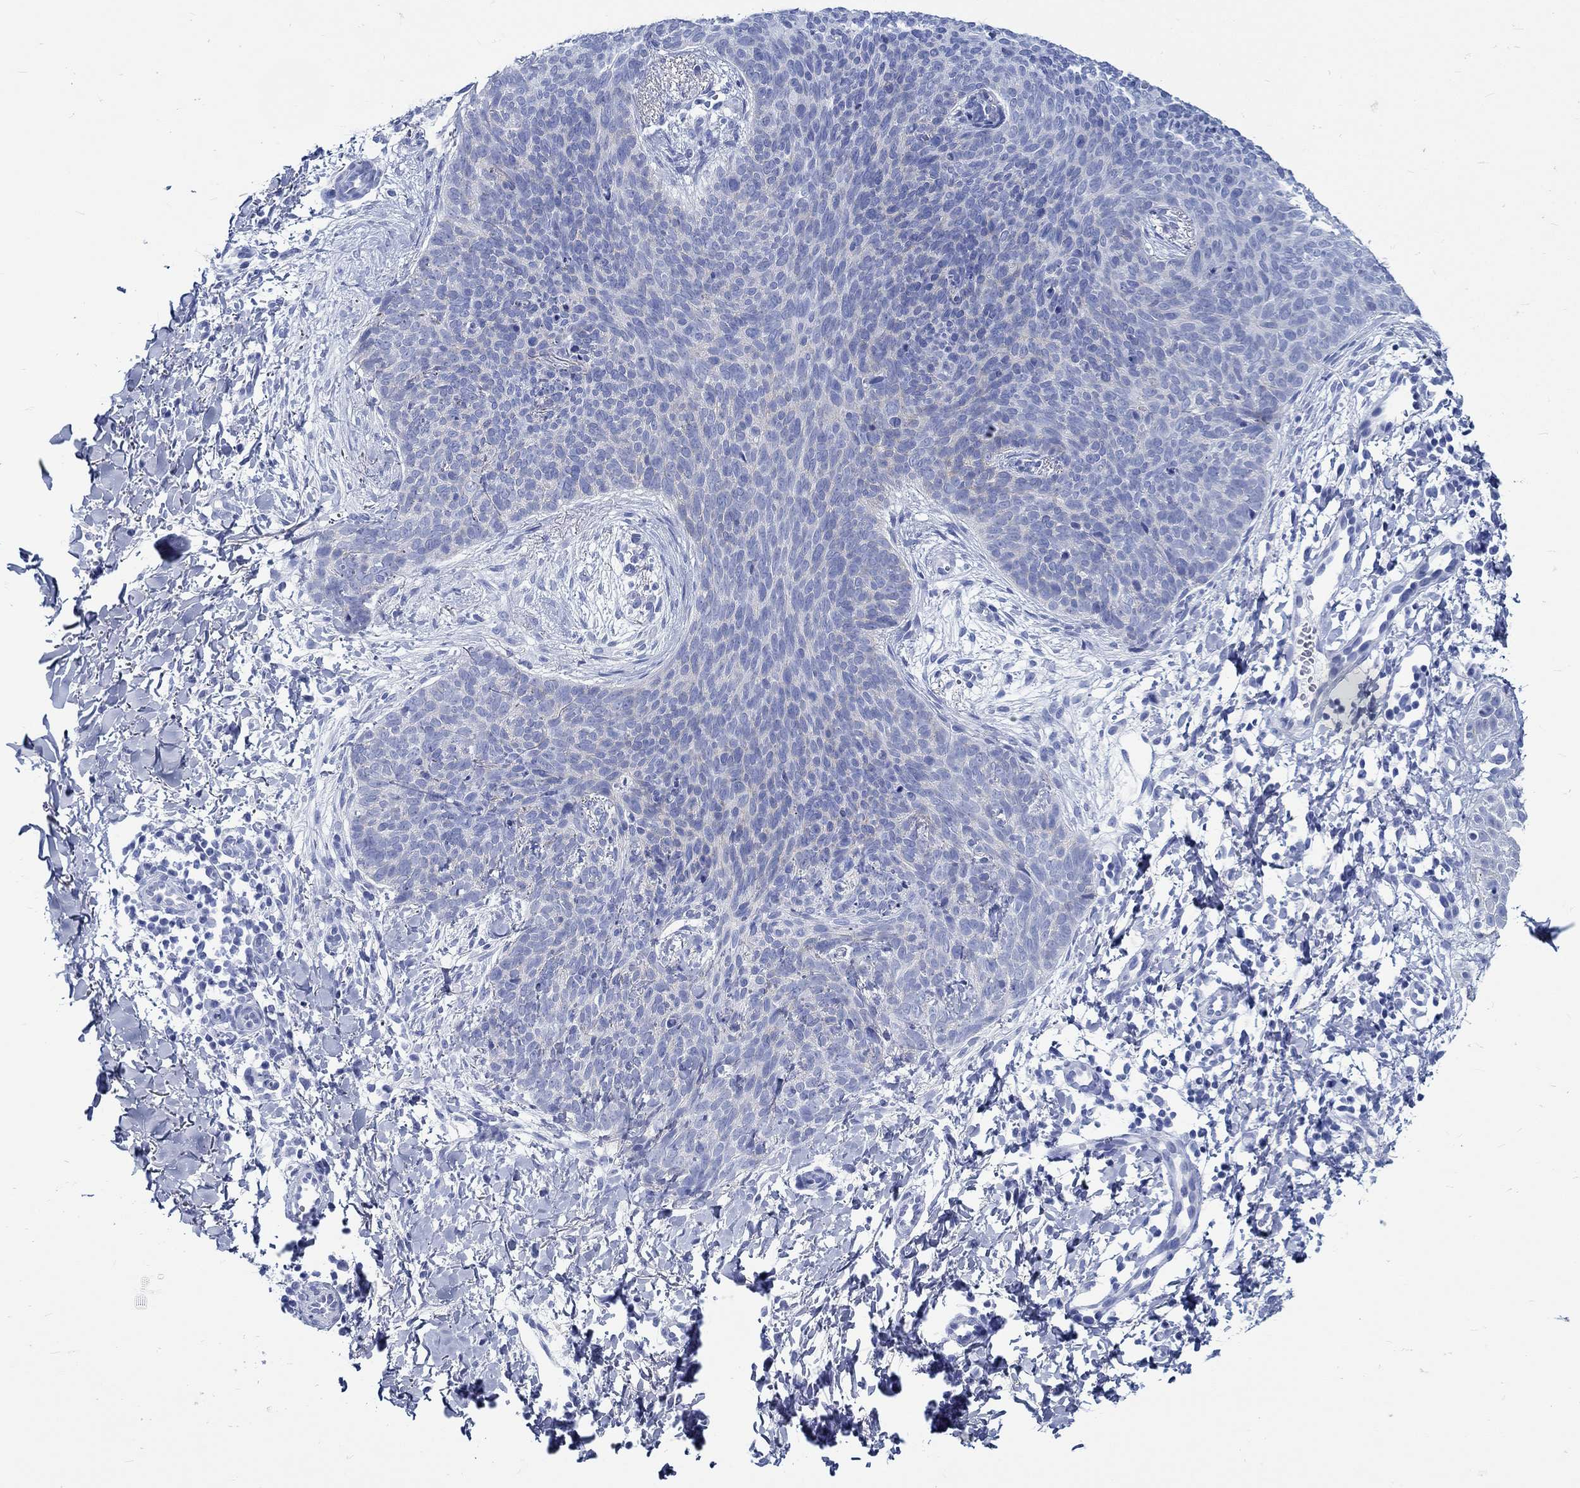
{"staining": {"intensity": "negative", "quantity": "none", "location": "none"}, "tissue": "skin cancer", "cell_type": "Tumor cells", "image_type": "cancer", "snomed": [{"axis": "morphology", "description": "Basal cell carcinoma"}, {"axis": "topography", "description": "Skin"}], "caption": "A histopathology image of skin cancer stained for a protein displays no brown staining in tumor cells.", "gene": "RD3L", "patient": {"sex": "male", "age": 64}}